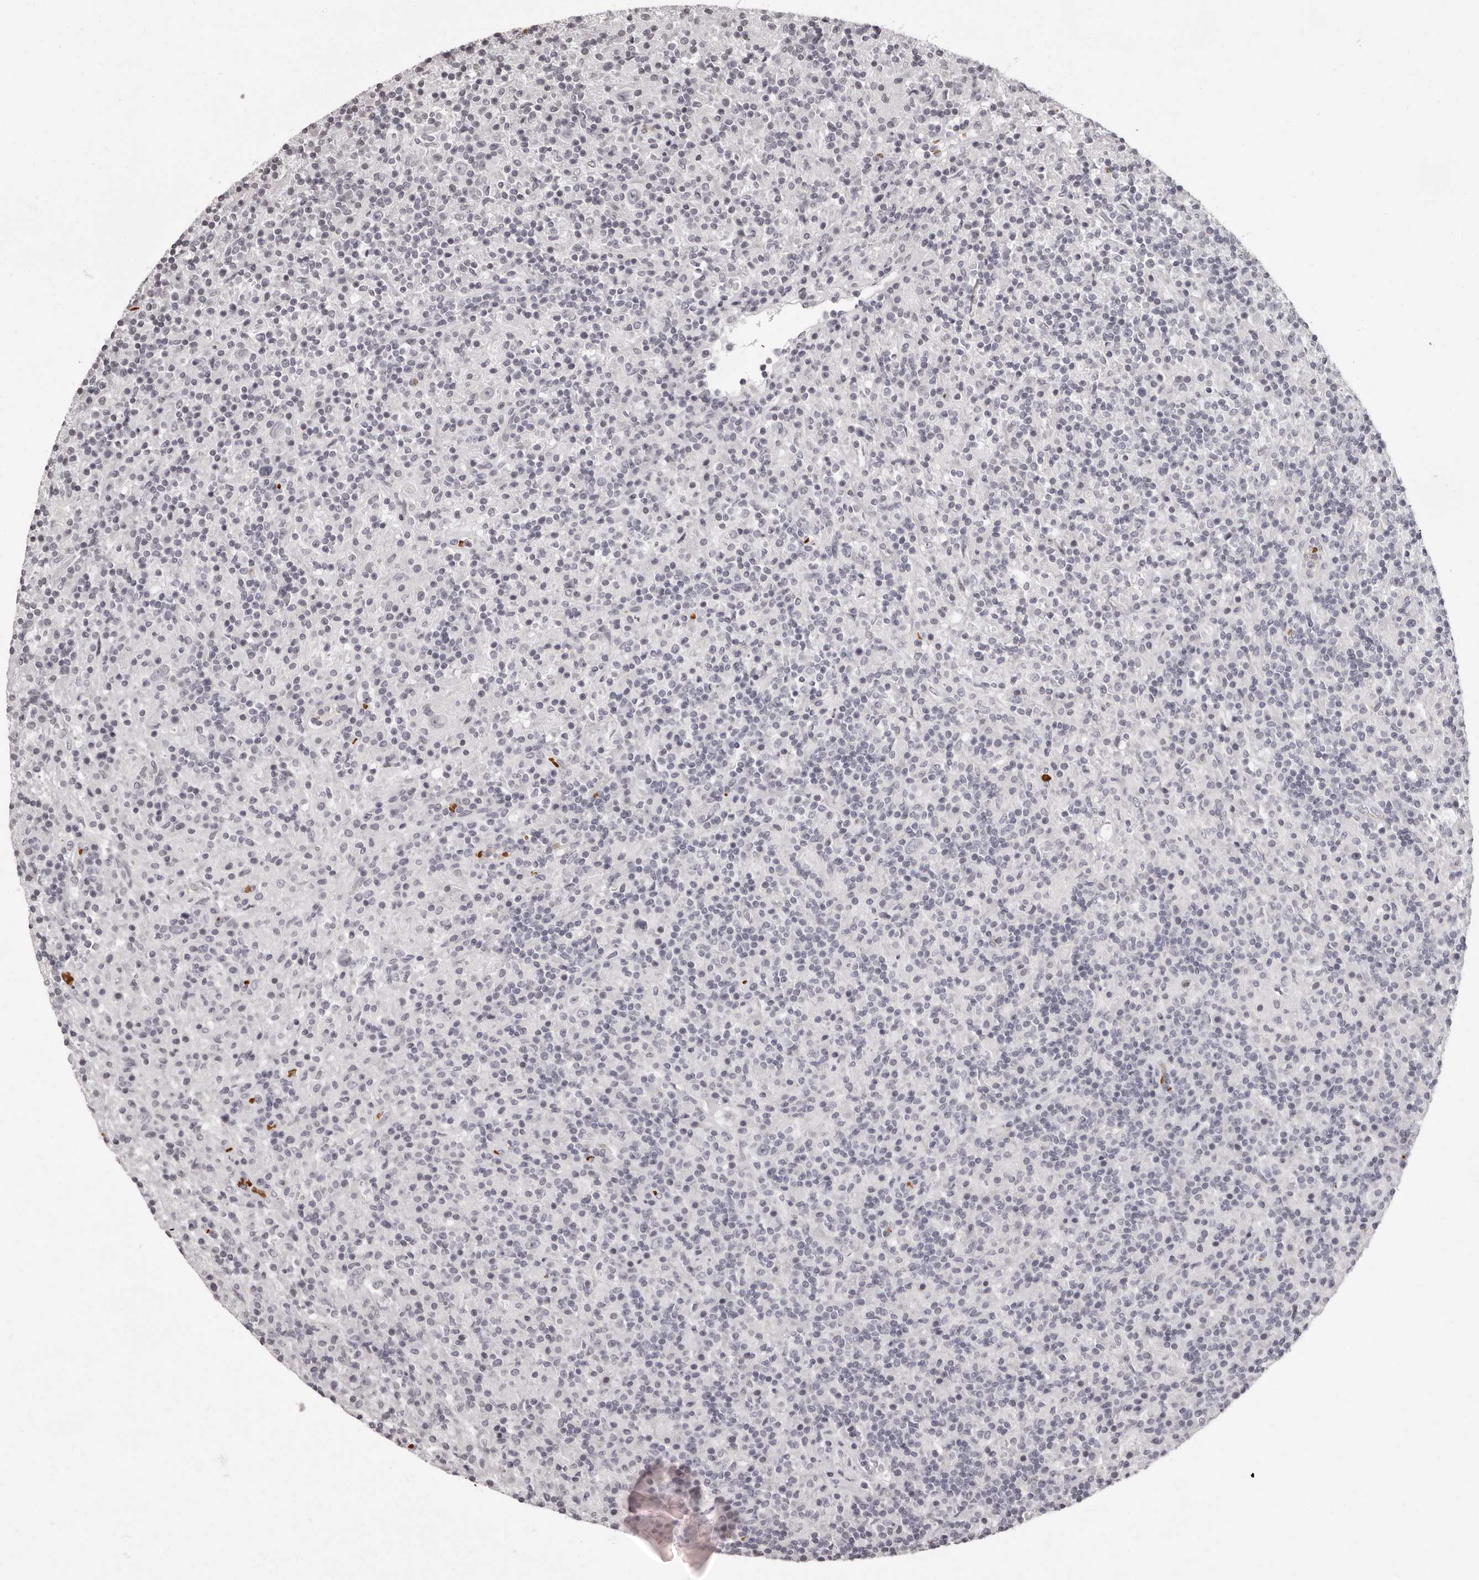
{"staining": {"intensity": "negative", "quantity": "none", "location": "none"}, "tissue": "lymphoma", "cell_type": "Tumor cells", "image_type": "cancer", "snomed": [{"axis": "morphology", "description": "Hodgkin's disease, NOS"}, {"axis": "topography", "description": "Lymph node"}], "caption": "Image shows no significant protein positivity in tumor cells of lymphoma. (DAB immunohistochemistry, high magnification).", "gene": "C8orf74", "patient": {"sex": "male", "age": 70}}